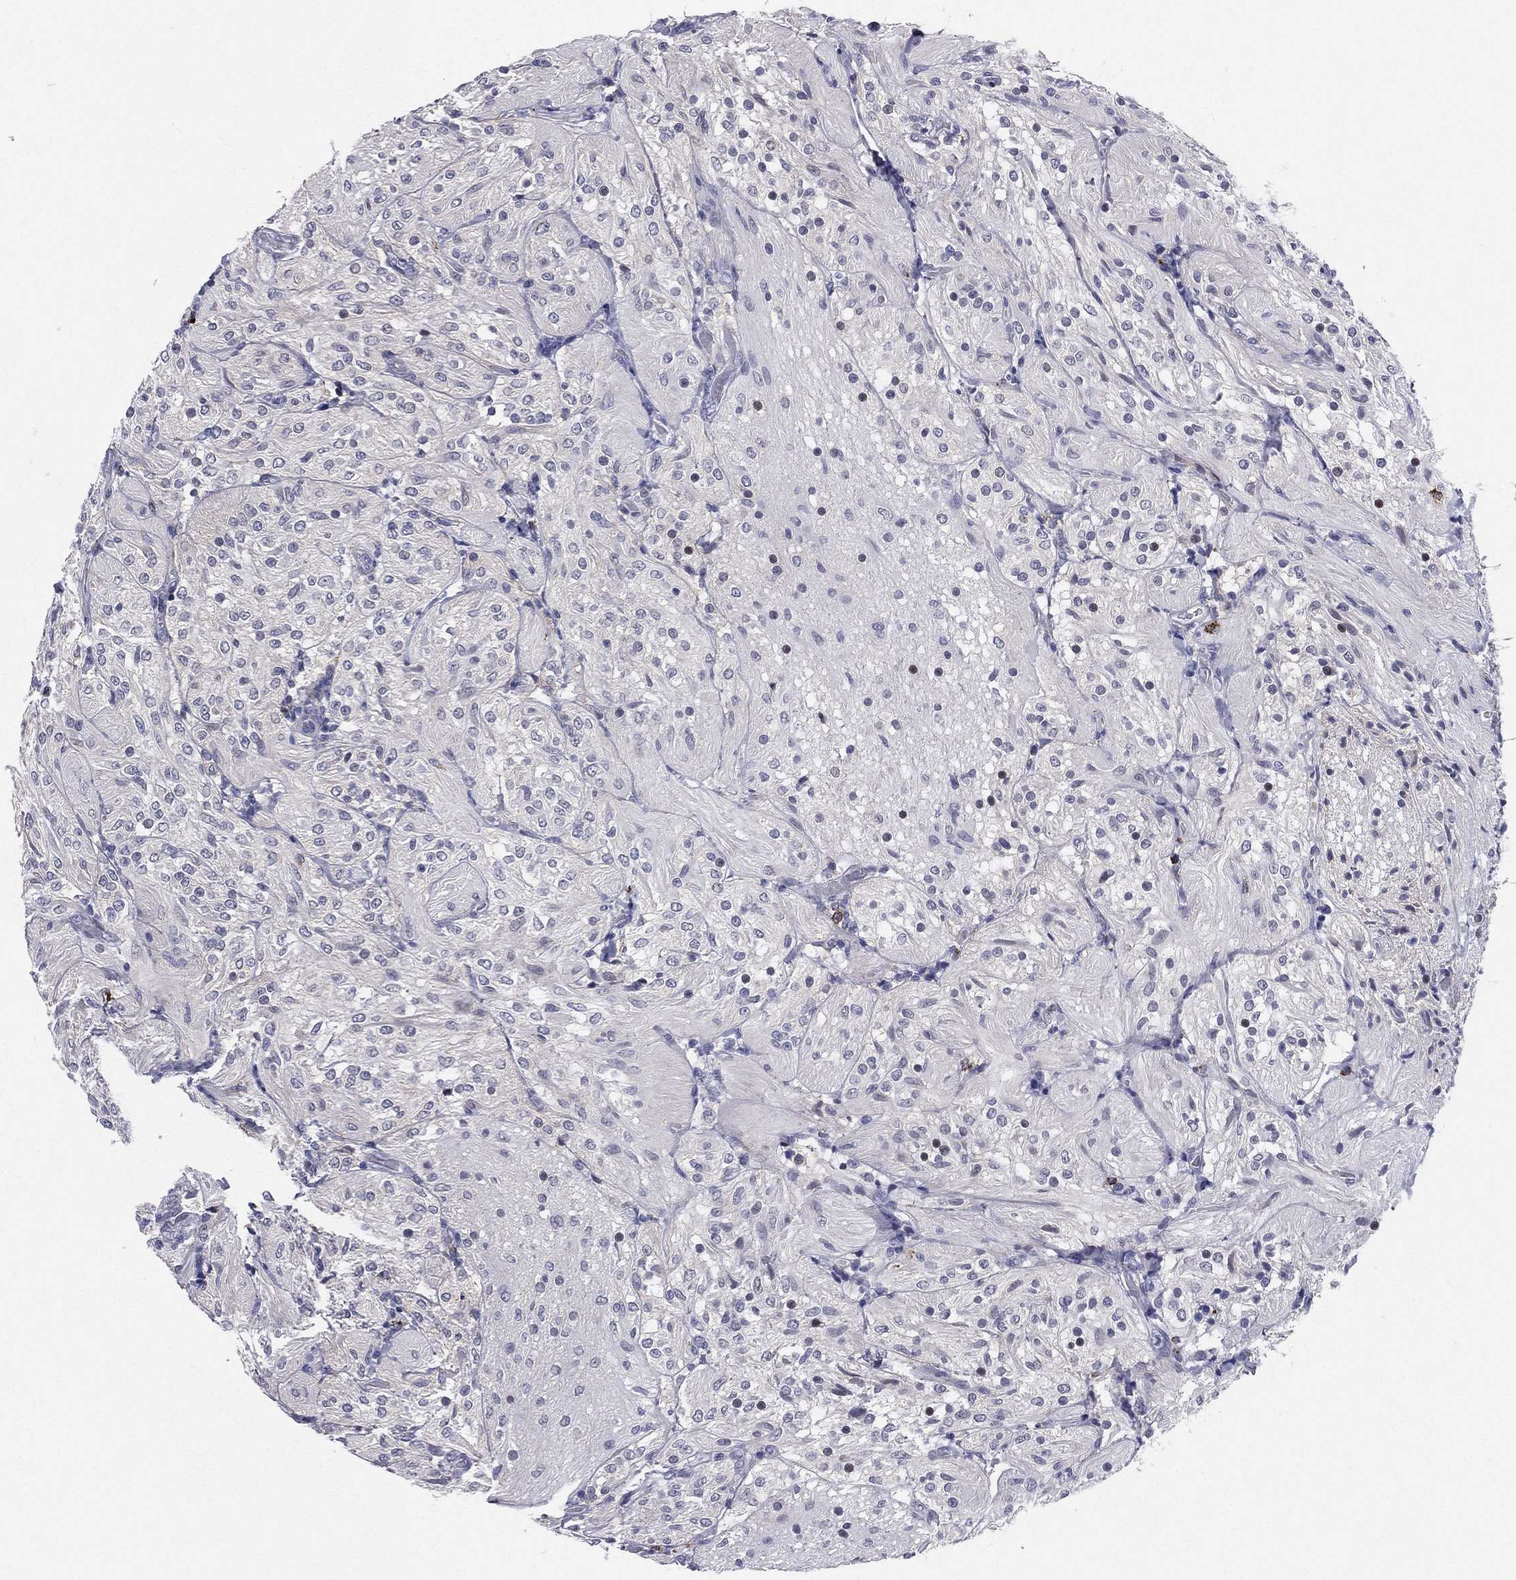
{"staining": {"intensity": "negative", "quantity": "none", "location": "none"}, "tissue": "glioma", "cell_type": "Tumor cells", "image_type": "cancer", "snomed": [{"axis": "morphology", "description": "Glioma, malignant, Low grade"}, {"axis": "topography", "description": "Brain"}], "caption": "This is a micrograph of IHC staining of low-grade glioma (malignant), which shows no expression in tumor cells.", "gene": "HLA-DOA", "patient": {"sex": "male", "age": 3}}